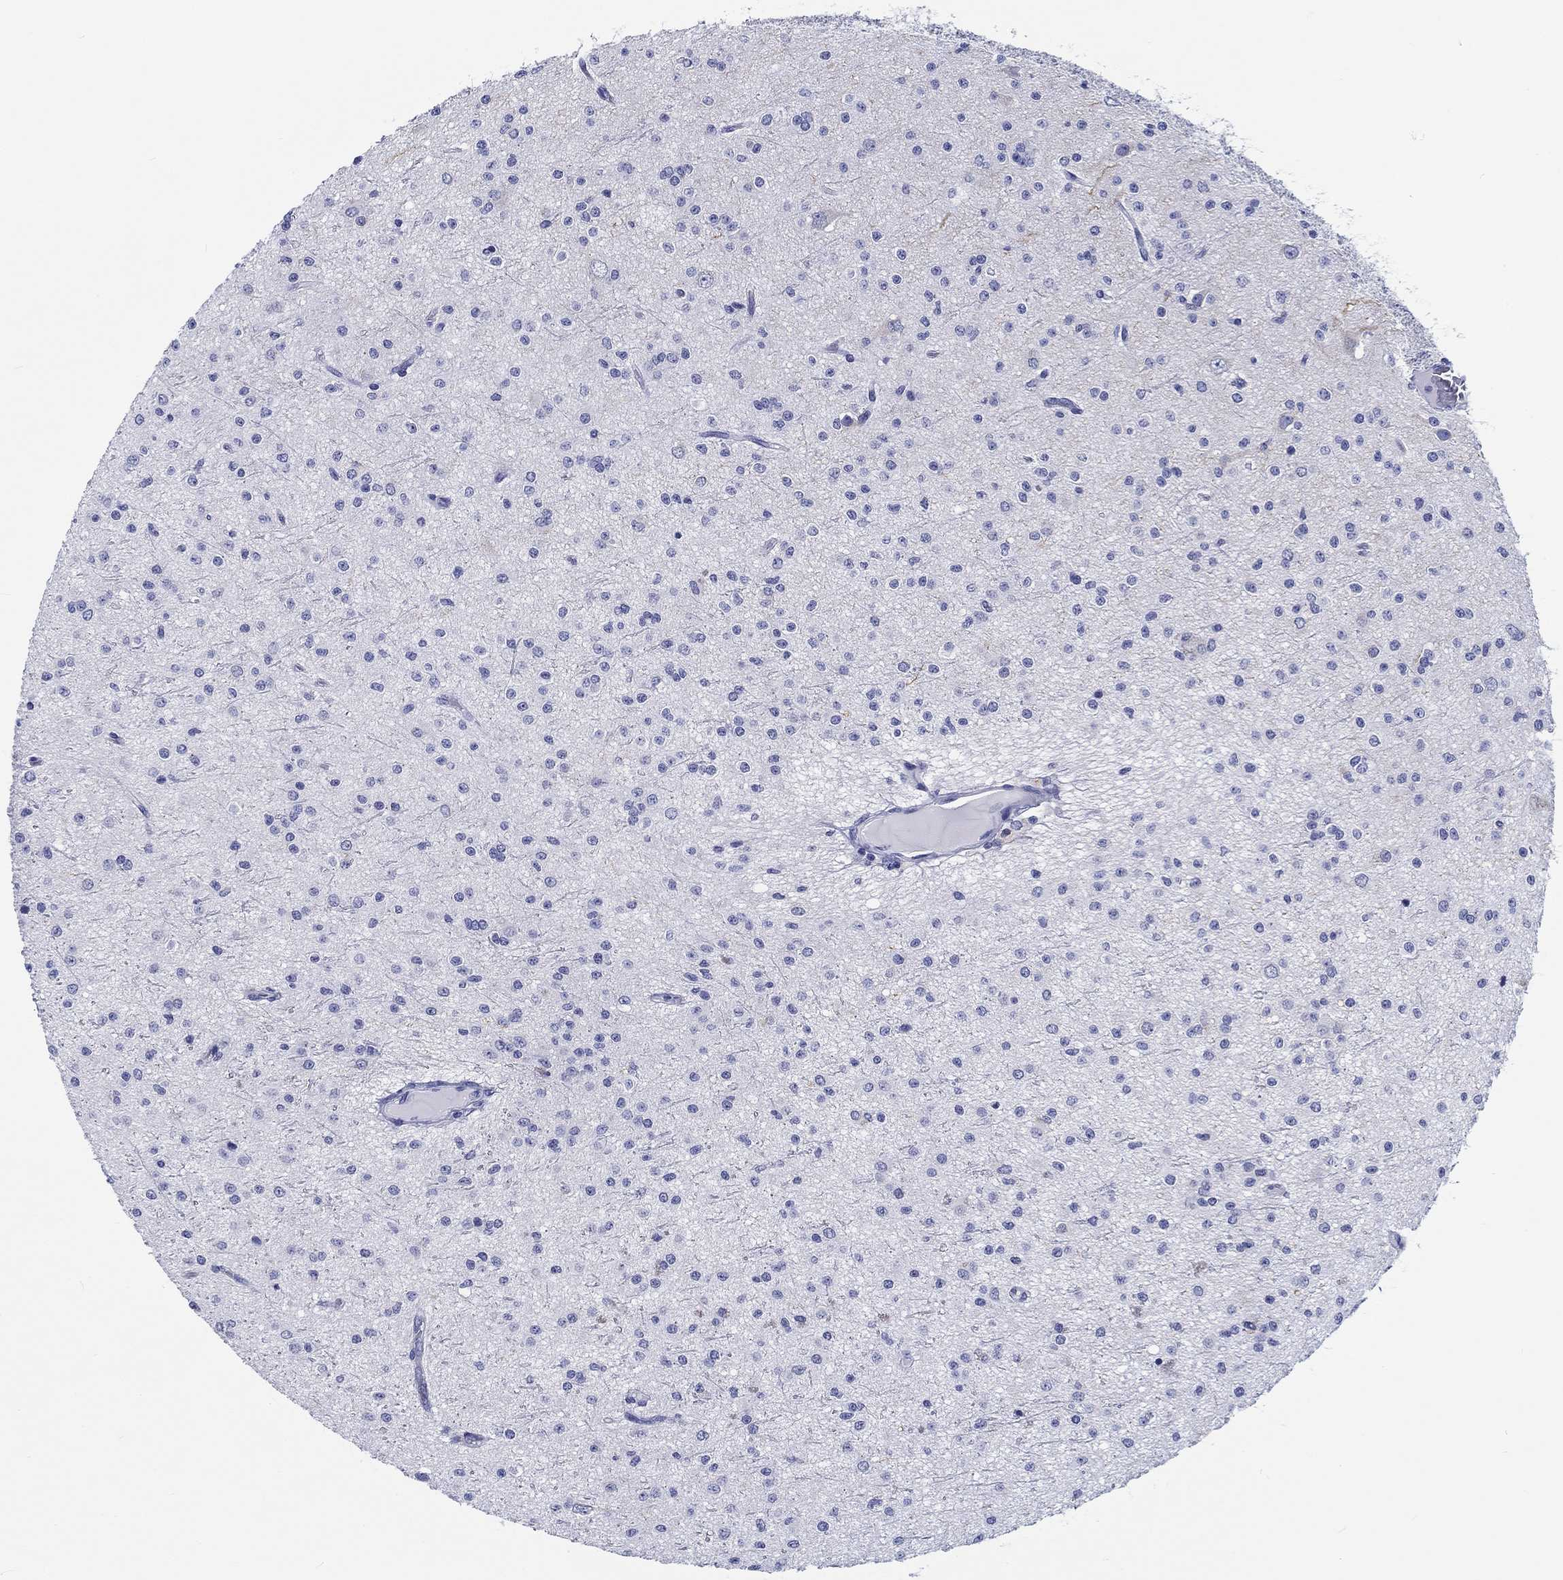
{"staining": {"intensity": "negative", "quantity": "none", "location": "none"}, "tissue": "glioma", "cell_type": "Tumor cells", "image_type": "cancer", "snomed": [{"axis": "morphology", "description": "Glioma, malignant, Low grade"}, {"axis": "topography", "description": "Brain"}], "caption": "Glioma was stained to show a protein in brown. There is no significant positivity in tumor cells.", "gene": "H1-1", "patient": {"sex": "male", "age": 27}}